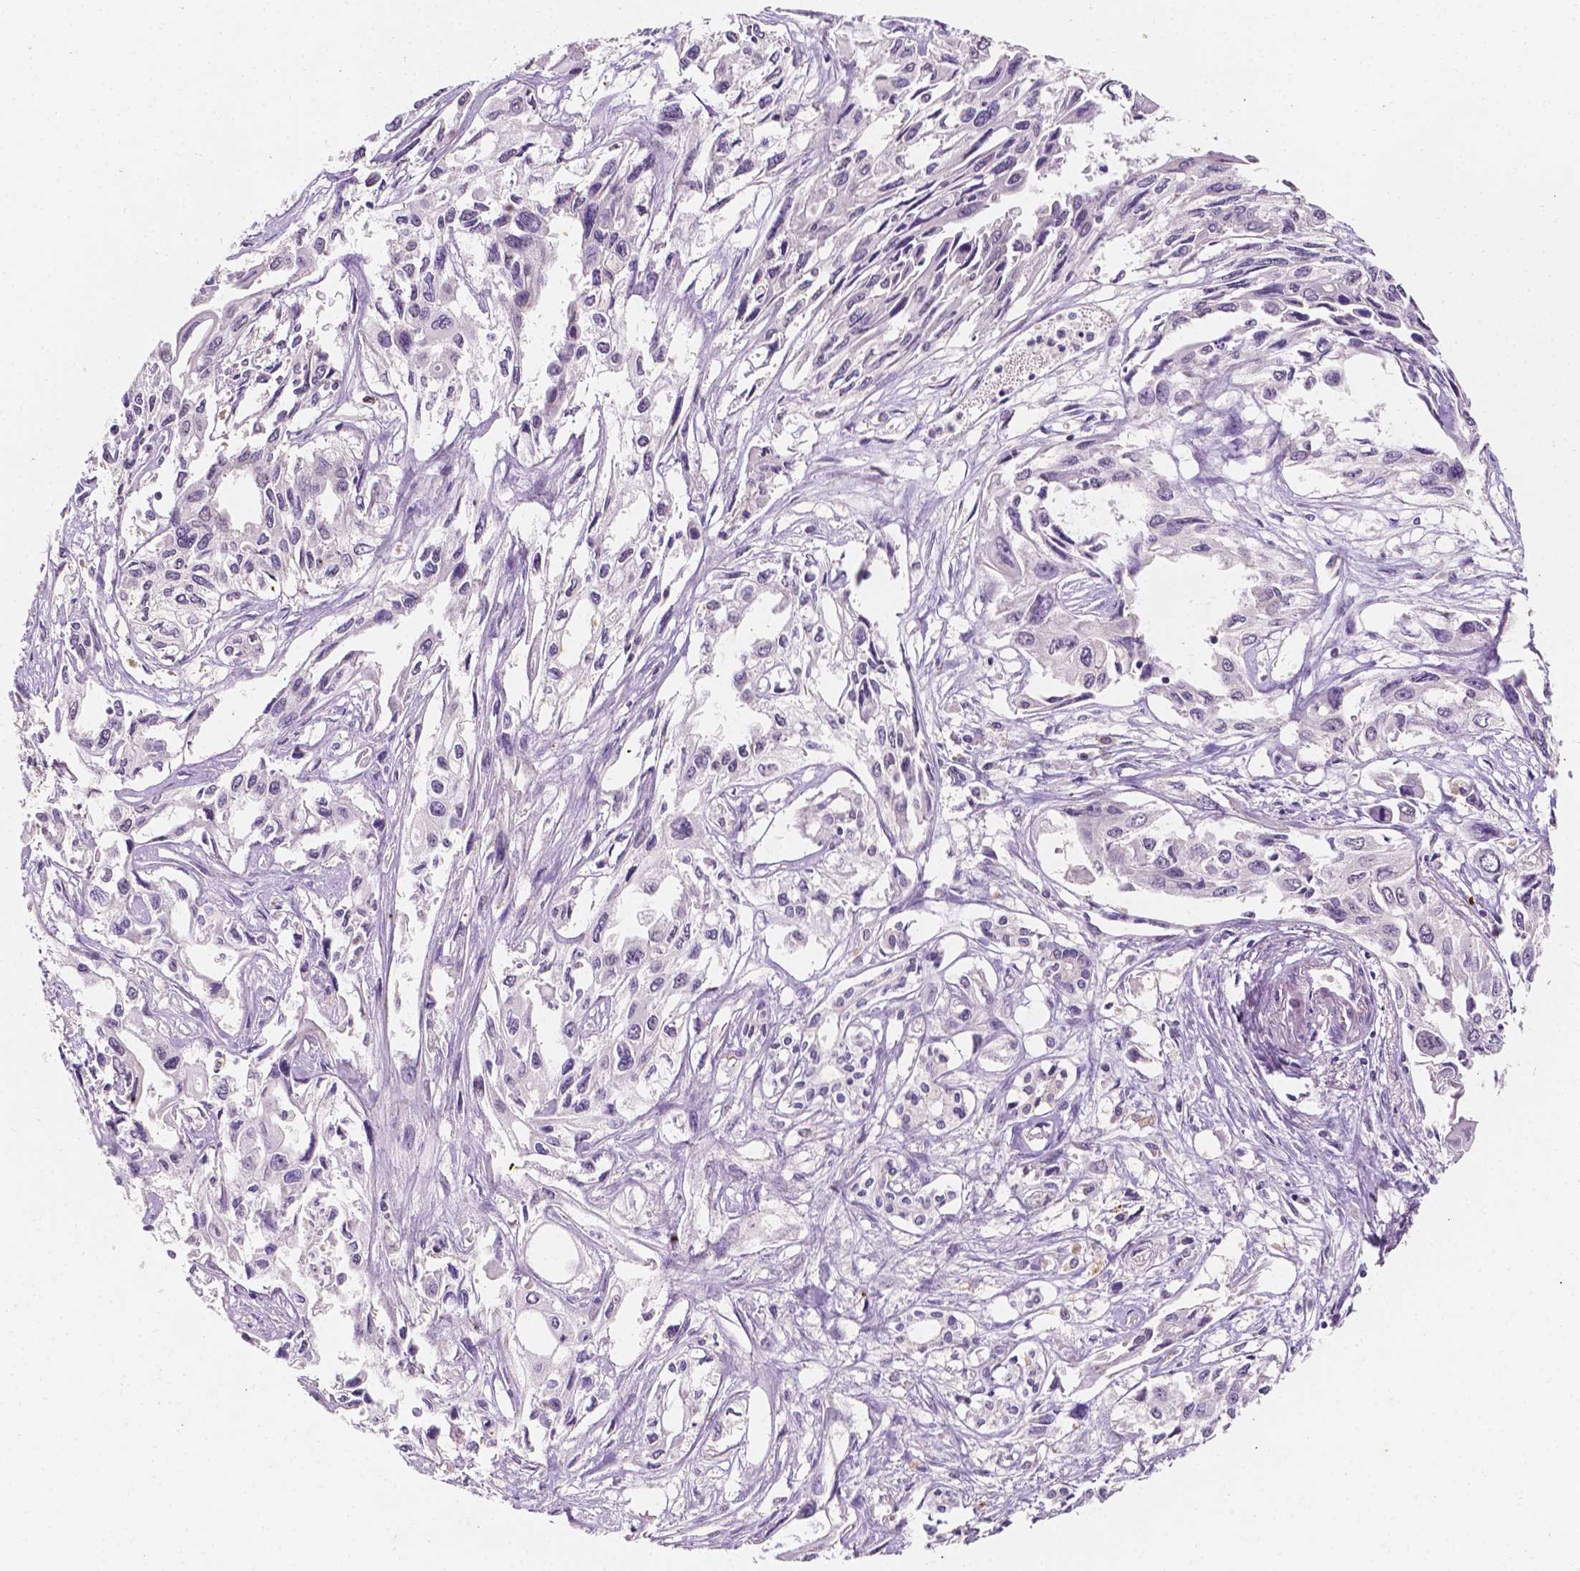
{"staining": {"intensity": "negative", "quantity": "none", "location": "none"}, "tissue": "pancreatic cancer", "cell_type": "Tumor cells", "image_type": "cancer", "snomed": [{"axis": "morphology", "description": "Adenocarcinoma, NOS"}, {"axis": "topography", "description": "Pancreas"}], "caption": "There is no significant staining in tumor cells of pancreatic cancer (adenocarcinoma).", "gene": "SIRT2", "patient": {"sex": "female", "age": 55}}